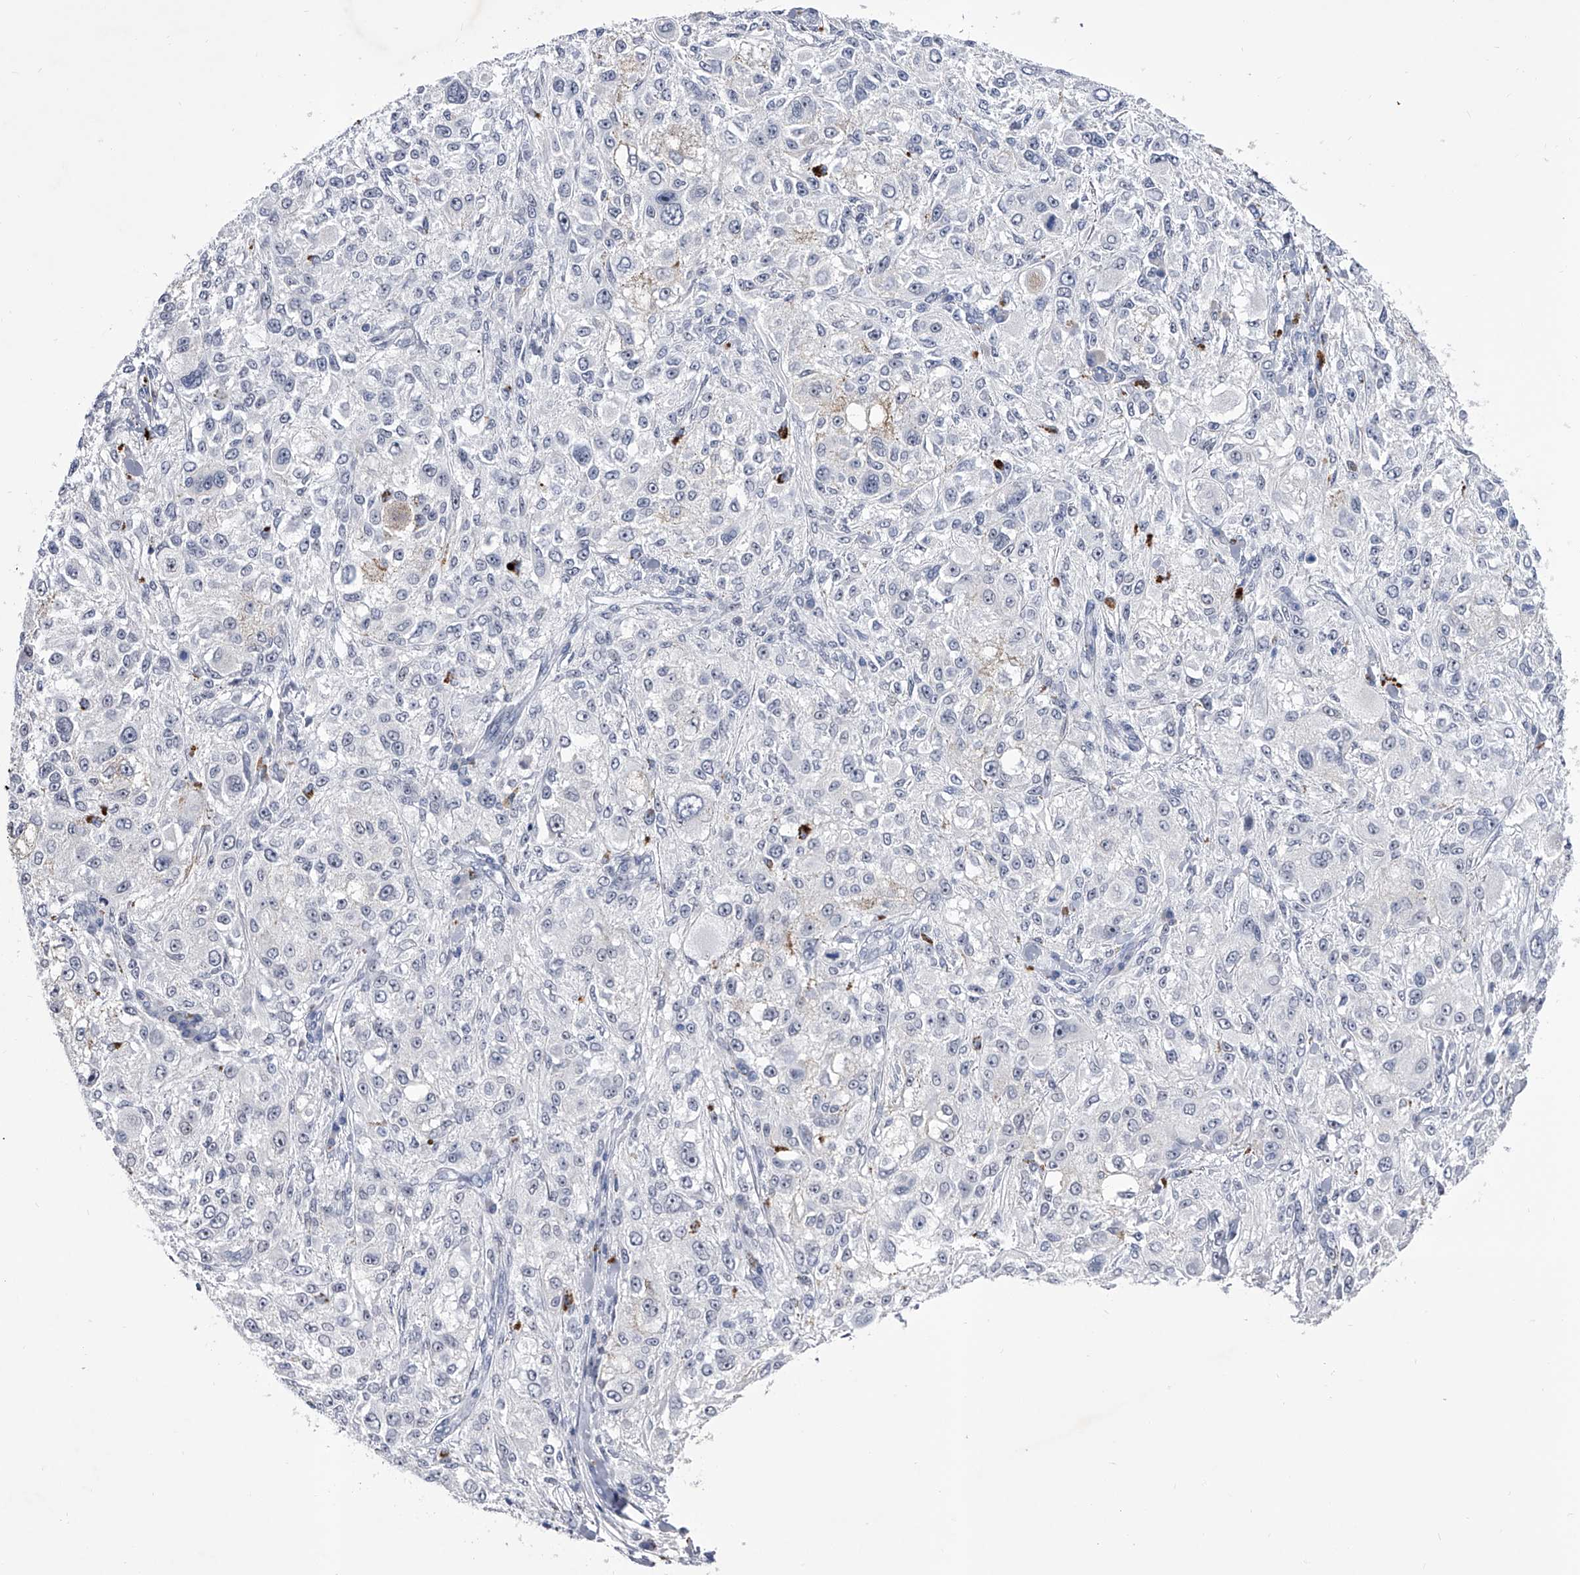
{"staining": {"intensity": "negative", "quantity": "none", "location": "none"}, "tissue": "melanoma", "cell_type": "Tumor cells", "image_type": "cancer", "snomed": [{"axis": "morphology", "description": "Necrosis, NOS"}, {"axis": "morphology", "description": "Malignant melanoma, NOS"}, {"axis": "topography", "description": "Skin"}], "caption": "Immunohistochemistry of melanoma displays no positivity in tumor cells. (DAB immunohistochemistry (IHC) with hematoxylin counter stain).", "gene": "CRISP2", "patient": {"sex": "female", "age": 87}}